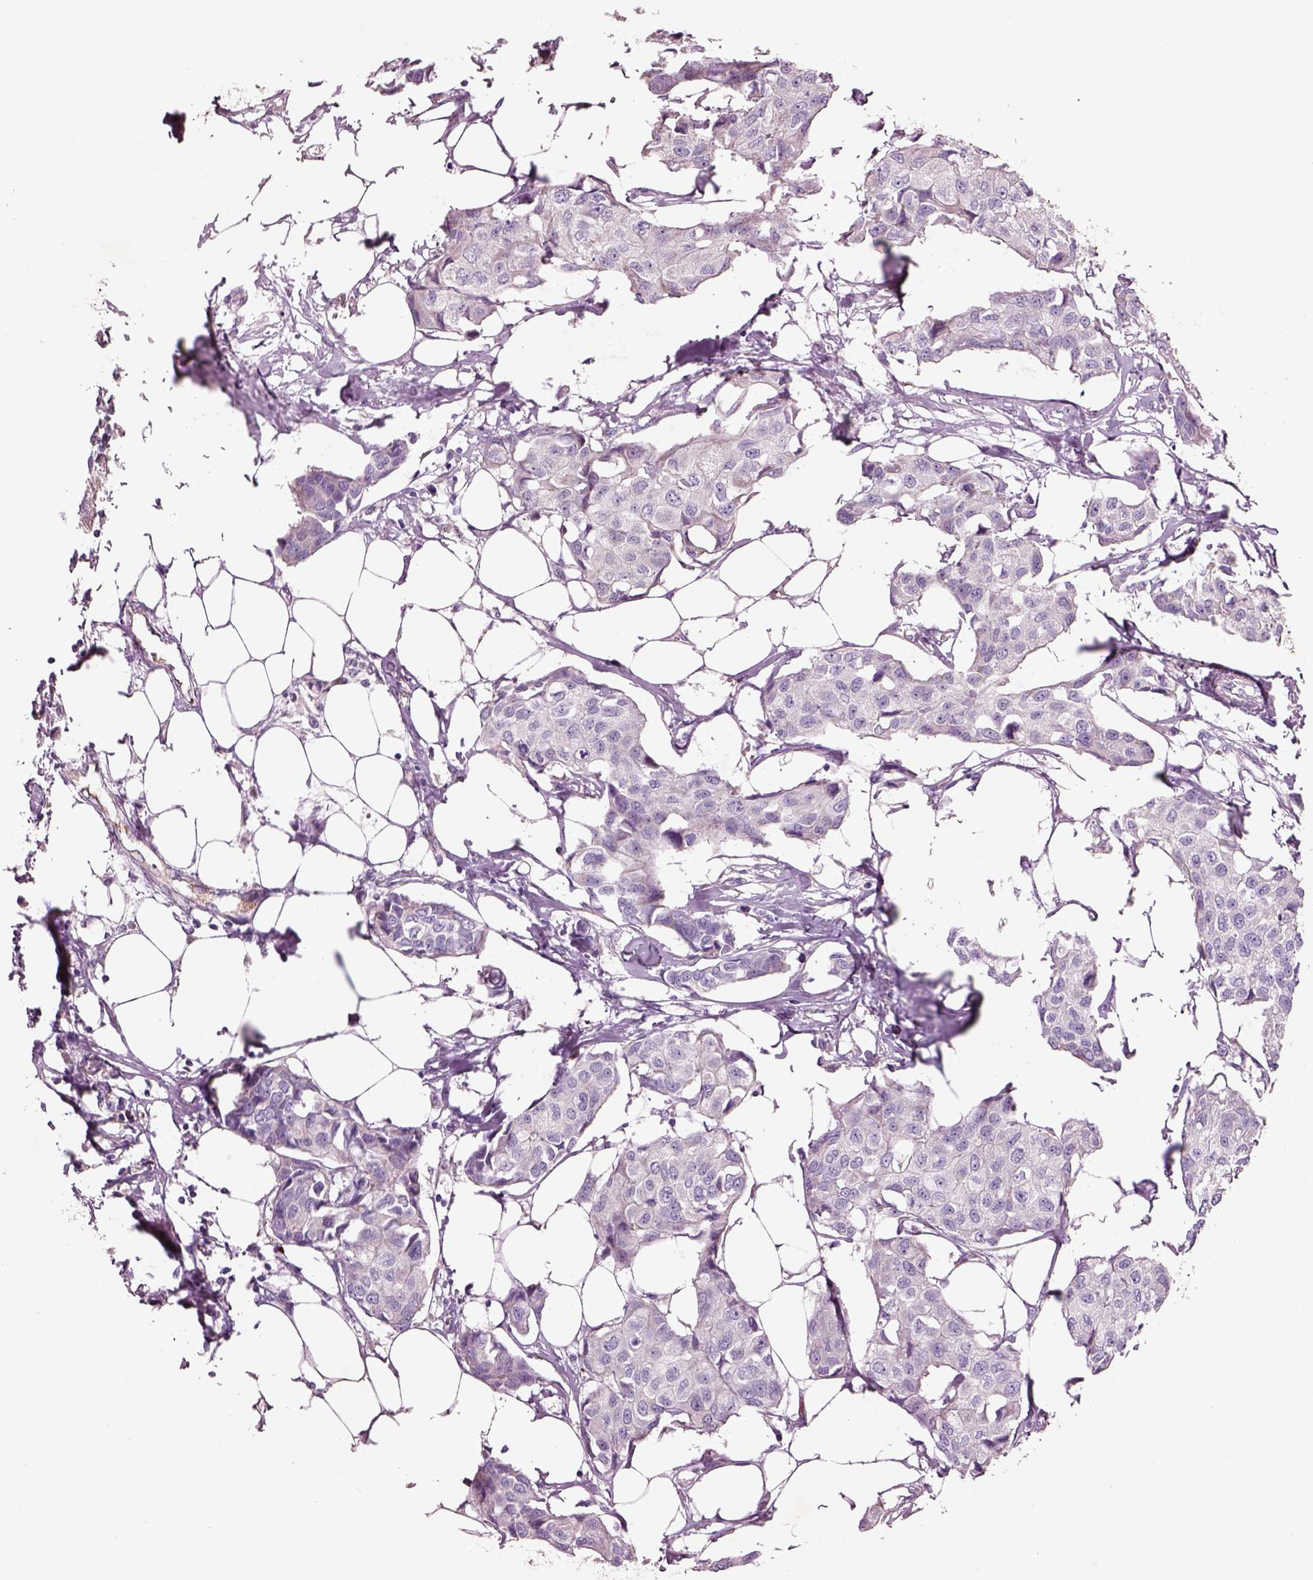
{"staining": {"intensity": "negative", "quantity": "none", "location": "none"}, "tissue": "breast cancer", "cell_type": "Tumor cells", "image_type": "cancer", "snomed": [{"axis": "morphology", "description": "Duct carcinoma"}, {"axis": "topography", "description": "Breast"}], "caption": "Breast cancer was stained to show a protein in brown. There is no significant staining in tumor cells.", "gene": "PLPP7", "patient": {"sex": "female", "age": 80}}